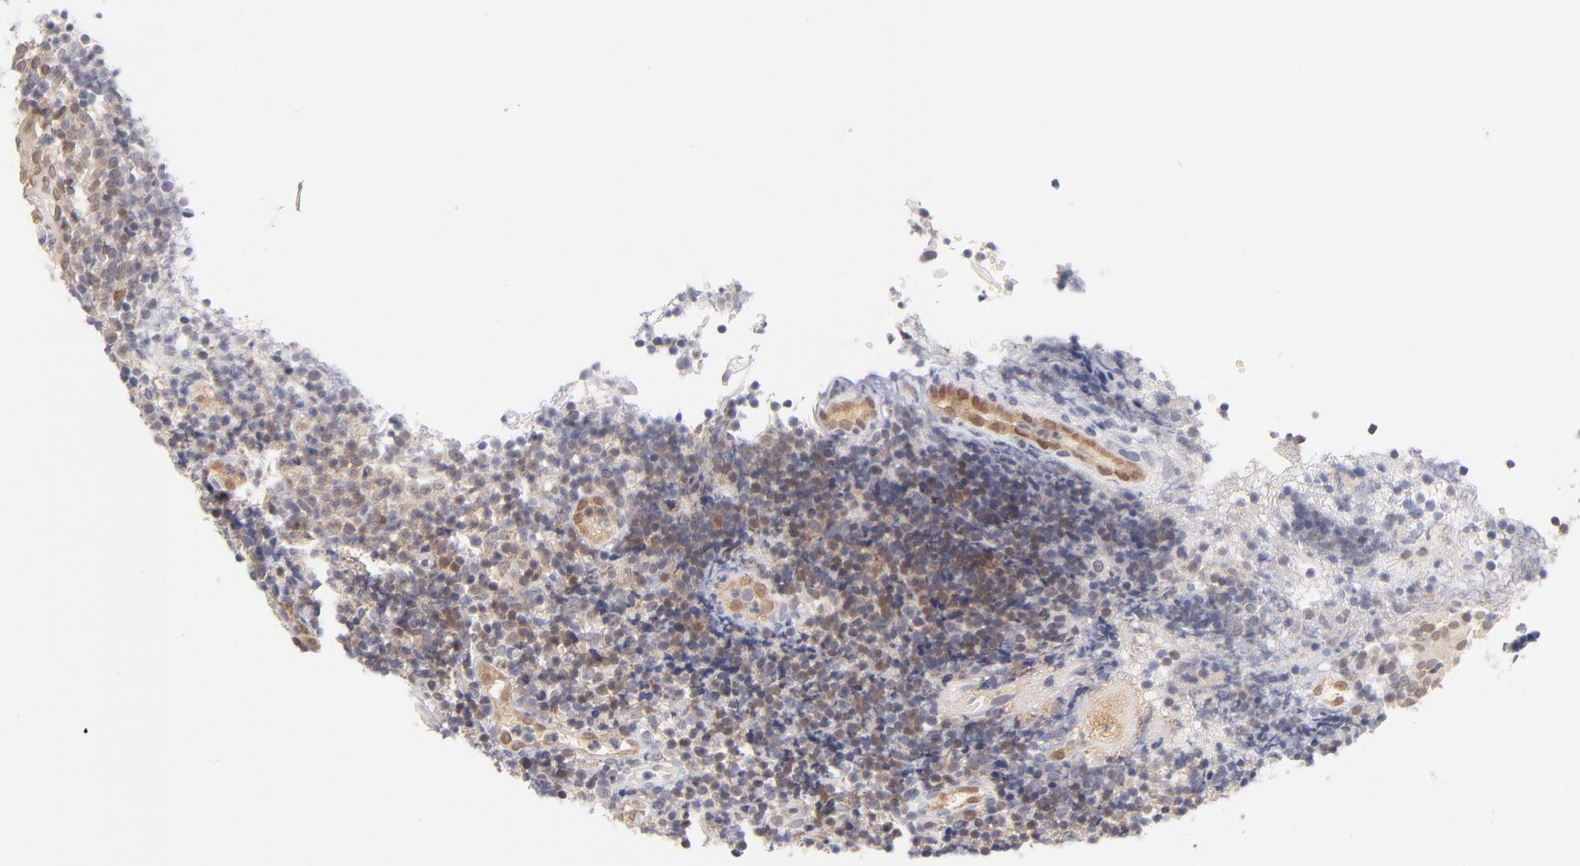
{"staining": {"intensity": "moderate", "quantity": "25%-75%", "location": "nuclear"}, "tissue": "tonsil", "cell_type": "Germinal center cells", "image_type": "normal", "snomed": [{"axis": "morphology", "description": "Normal tissue, NOS"}, {"axis": "topography", "description": "Tonsil"}], "caption": "Tonsil stained with immunohistochemistry (IHC) shows moderate nuclear expression in approximately 25%-75% of germinal center cells.", "gene": "CASP6", "patient": {"sex": "female", "age": 40}}